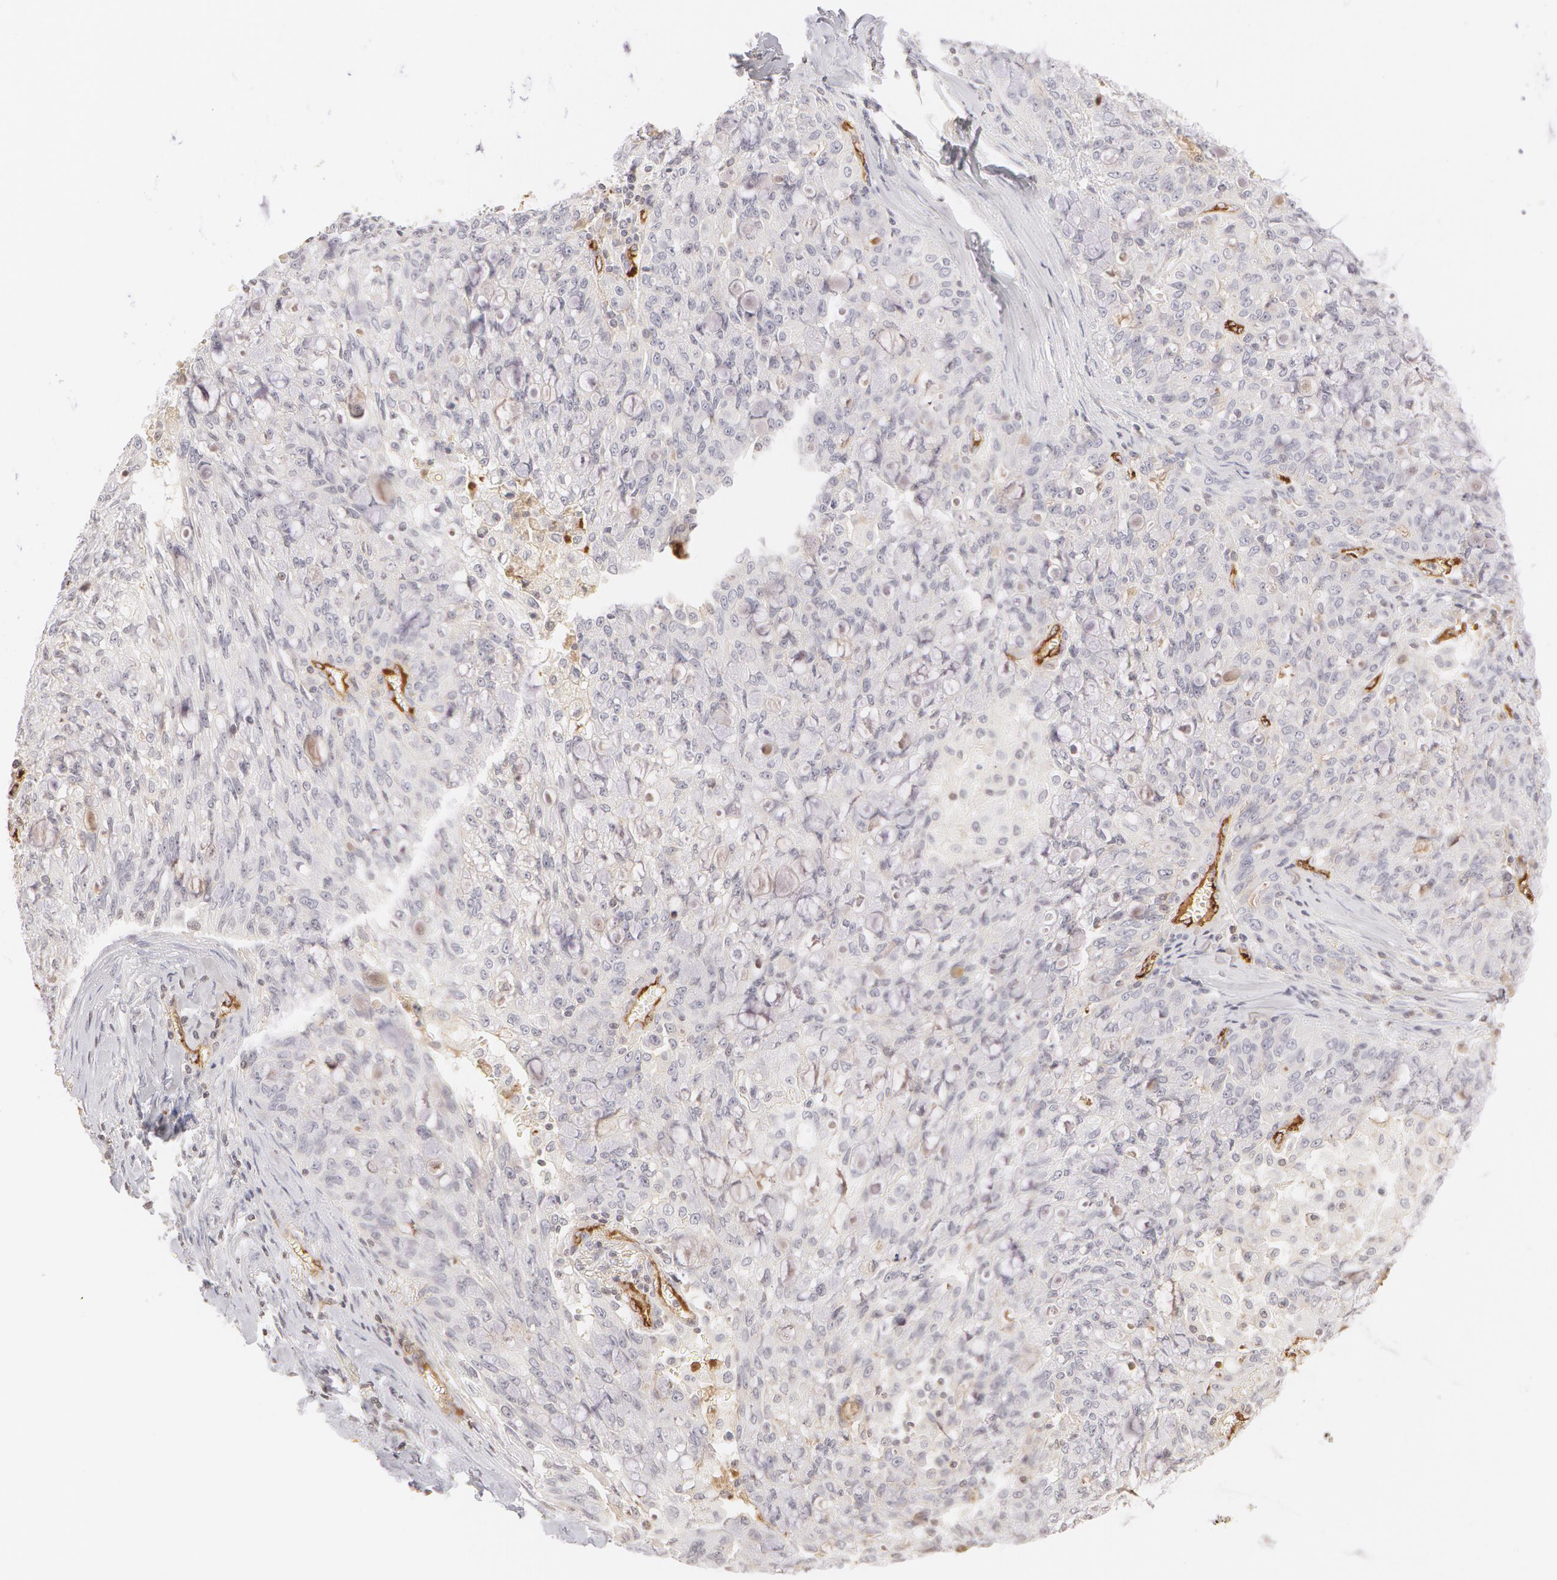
{"staining": {"intensity": "negative", "quantity": "none", "location": "none"}, "tissue": "lung cancer", "cell_type": "Tumor cells", "image_type": "cancer", "snomed": [{"axis": "morphology", "description": "Adenocarcinoma, NOS"}, {"axis": "topography", "description": "Lung"}], "caption": "Tumor cells show no significant positivity in lung cancer.", "gene": "VWF", "patient": {"sex": "female", "age": 44}}